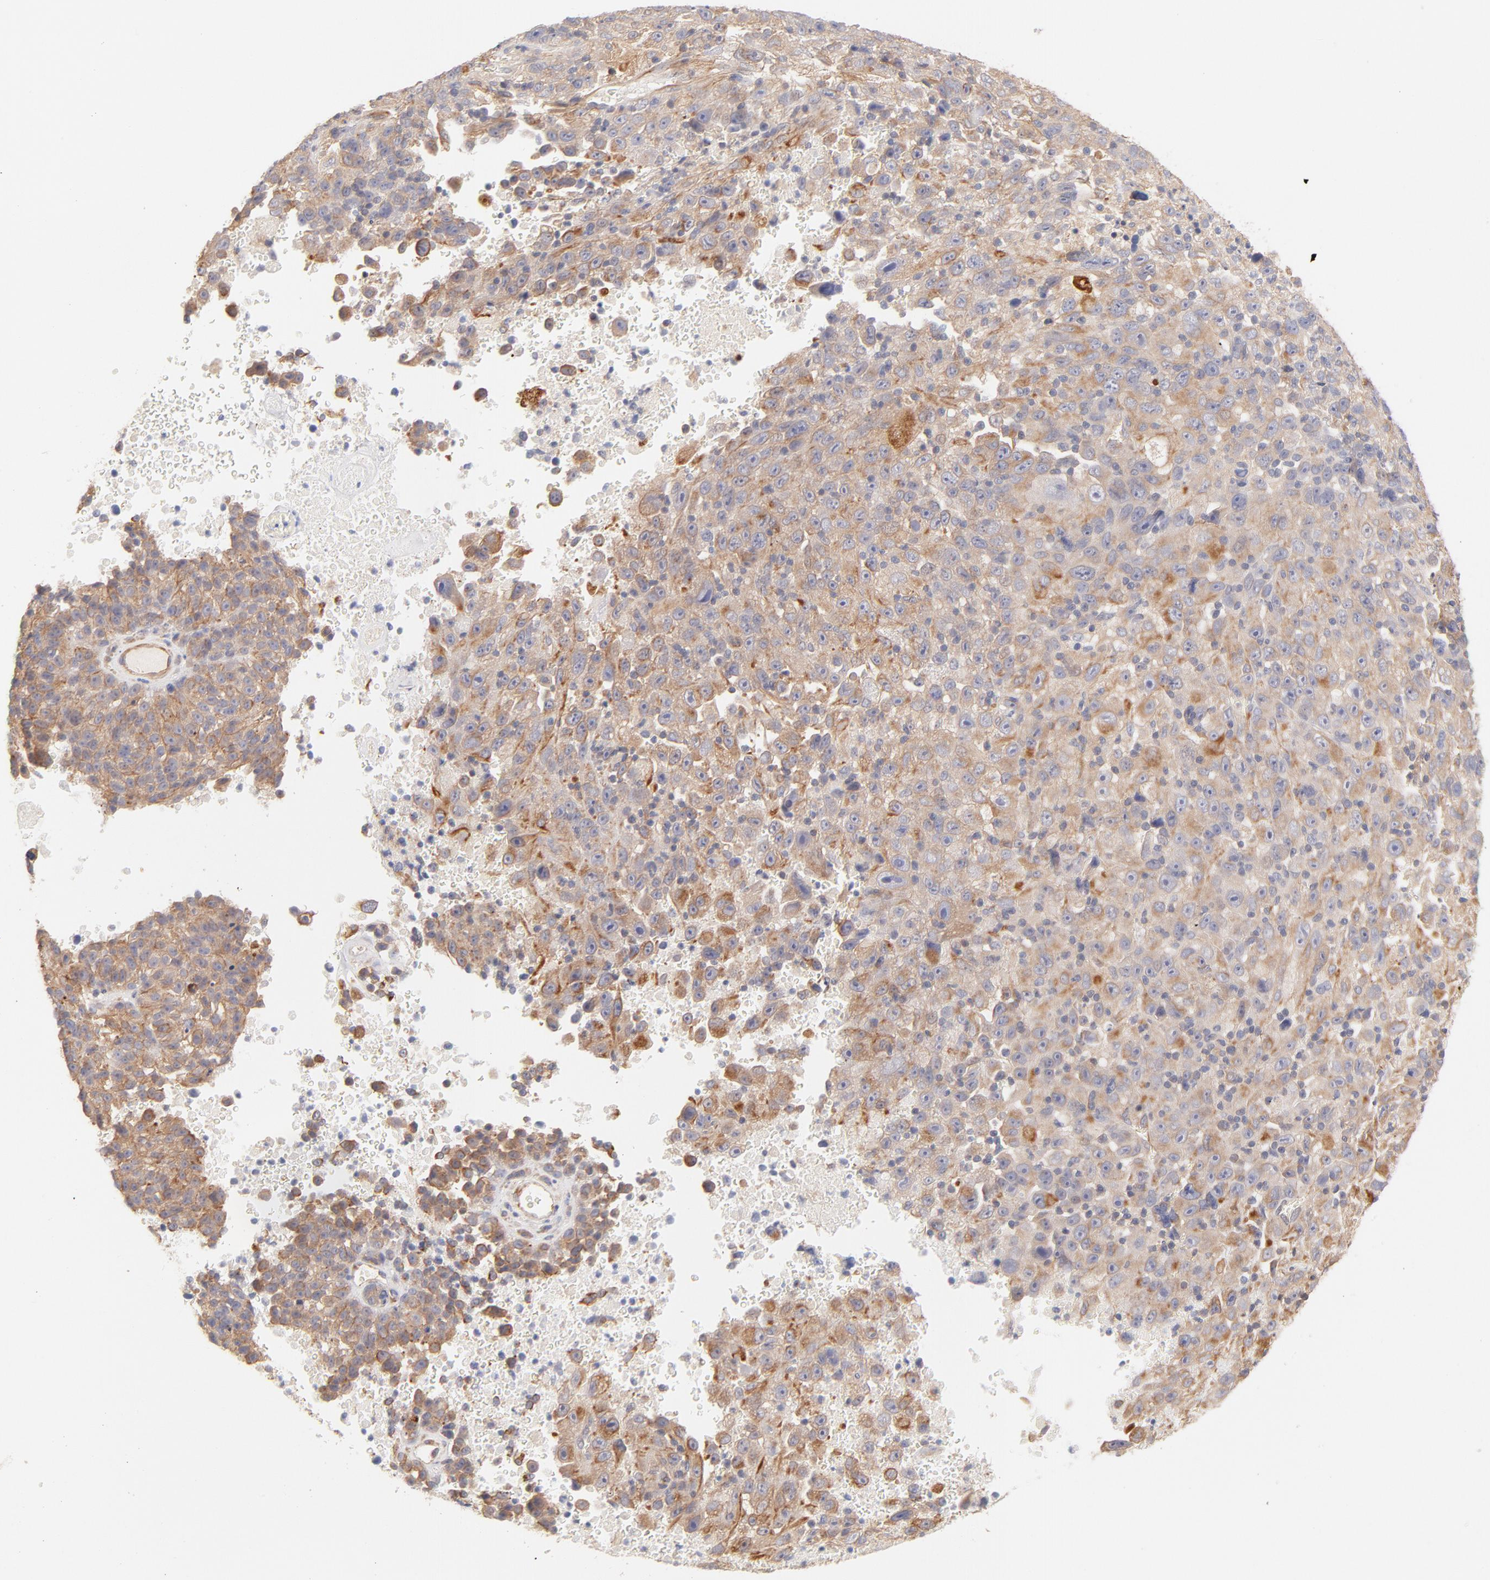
{"staining": {"intensity": "moderate", "quantity": ">75%", "location": "cytoplasmic/membranous"}, "tissue": "melanoma", "cell_type": "Tumor cells", "image_type": "cancer", "snomed": [{"axis": "morphology", "description": "Malignant melanoma, Metastatic site"}, {"axis": "topography", "description": "Cerebral cortex"}], "caption": "Immunohistochemical staining of human malignant melanoma (metastatic site) exhibits moderate cytoplasmic/membranous protein positivity in approximately >75% of tumor cells.", "gene": "LDLRAP1", "patient": {"sex": "female", "age": 52}}